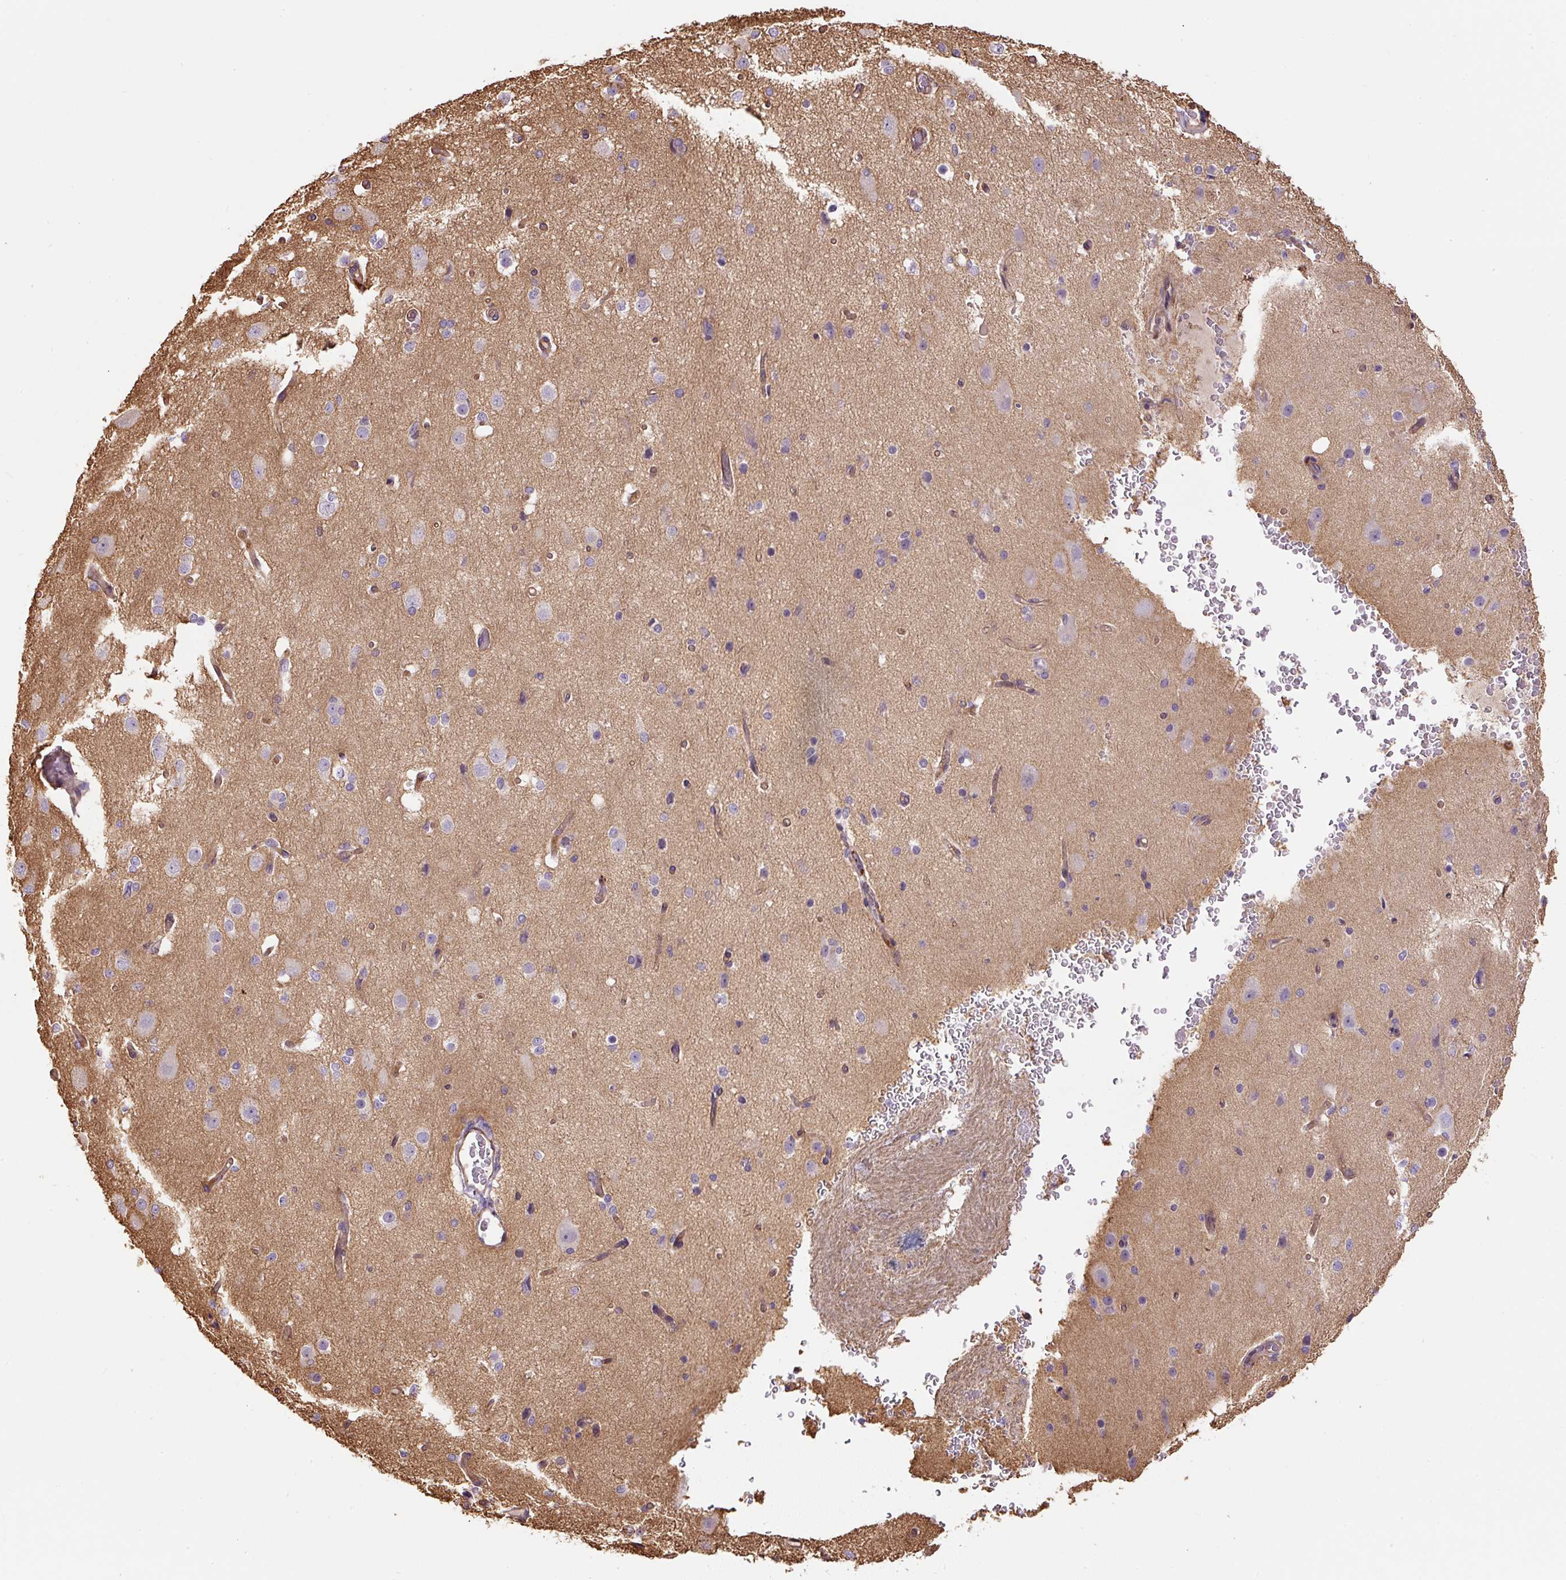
{"staining": {"intensity": "moderate", "quantity": "25%-75%", "location": "cytoplasmic/membranous"}, "tissue": "cerebral cortex", "cell_type": "Endothelial cells", "image_type": "normal", "snomed": [{"axis": "morphology", "description": "Normal tissue, NOS"}, {"axis": "morphology", "description": "Inflammation, NOS"}, {"axis": "topography", "description": "Cerebral cortex"}], "caption": "High-magnification brightfield microscopy of benign cerebral cortex stained with DAB (3,3'-diaminobenzidine) (brown) and counterstained with hematoxylin (blue). endothelial cells exhibit moderate cytoplasmic/membranous staining is identified in about25%-75% of cells.", "gene": "B3GALT5", "patient": {"sex": "male", "age": 6}}